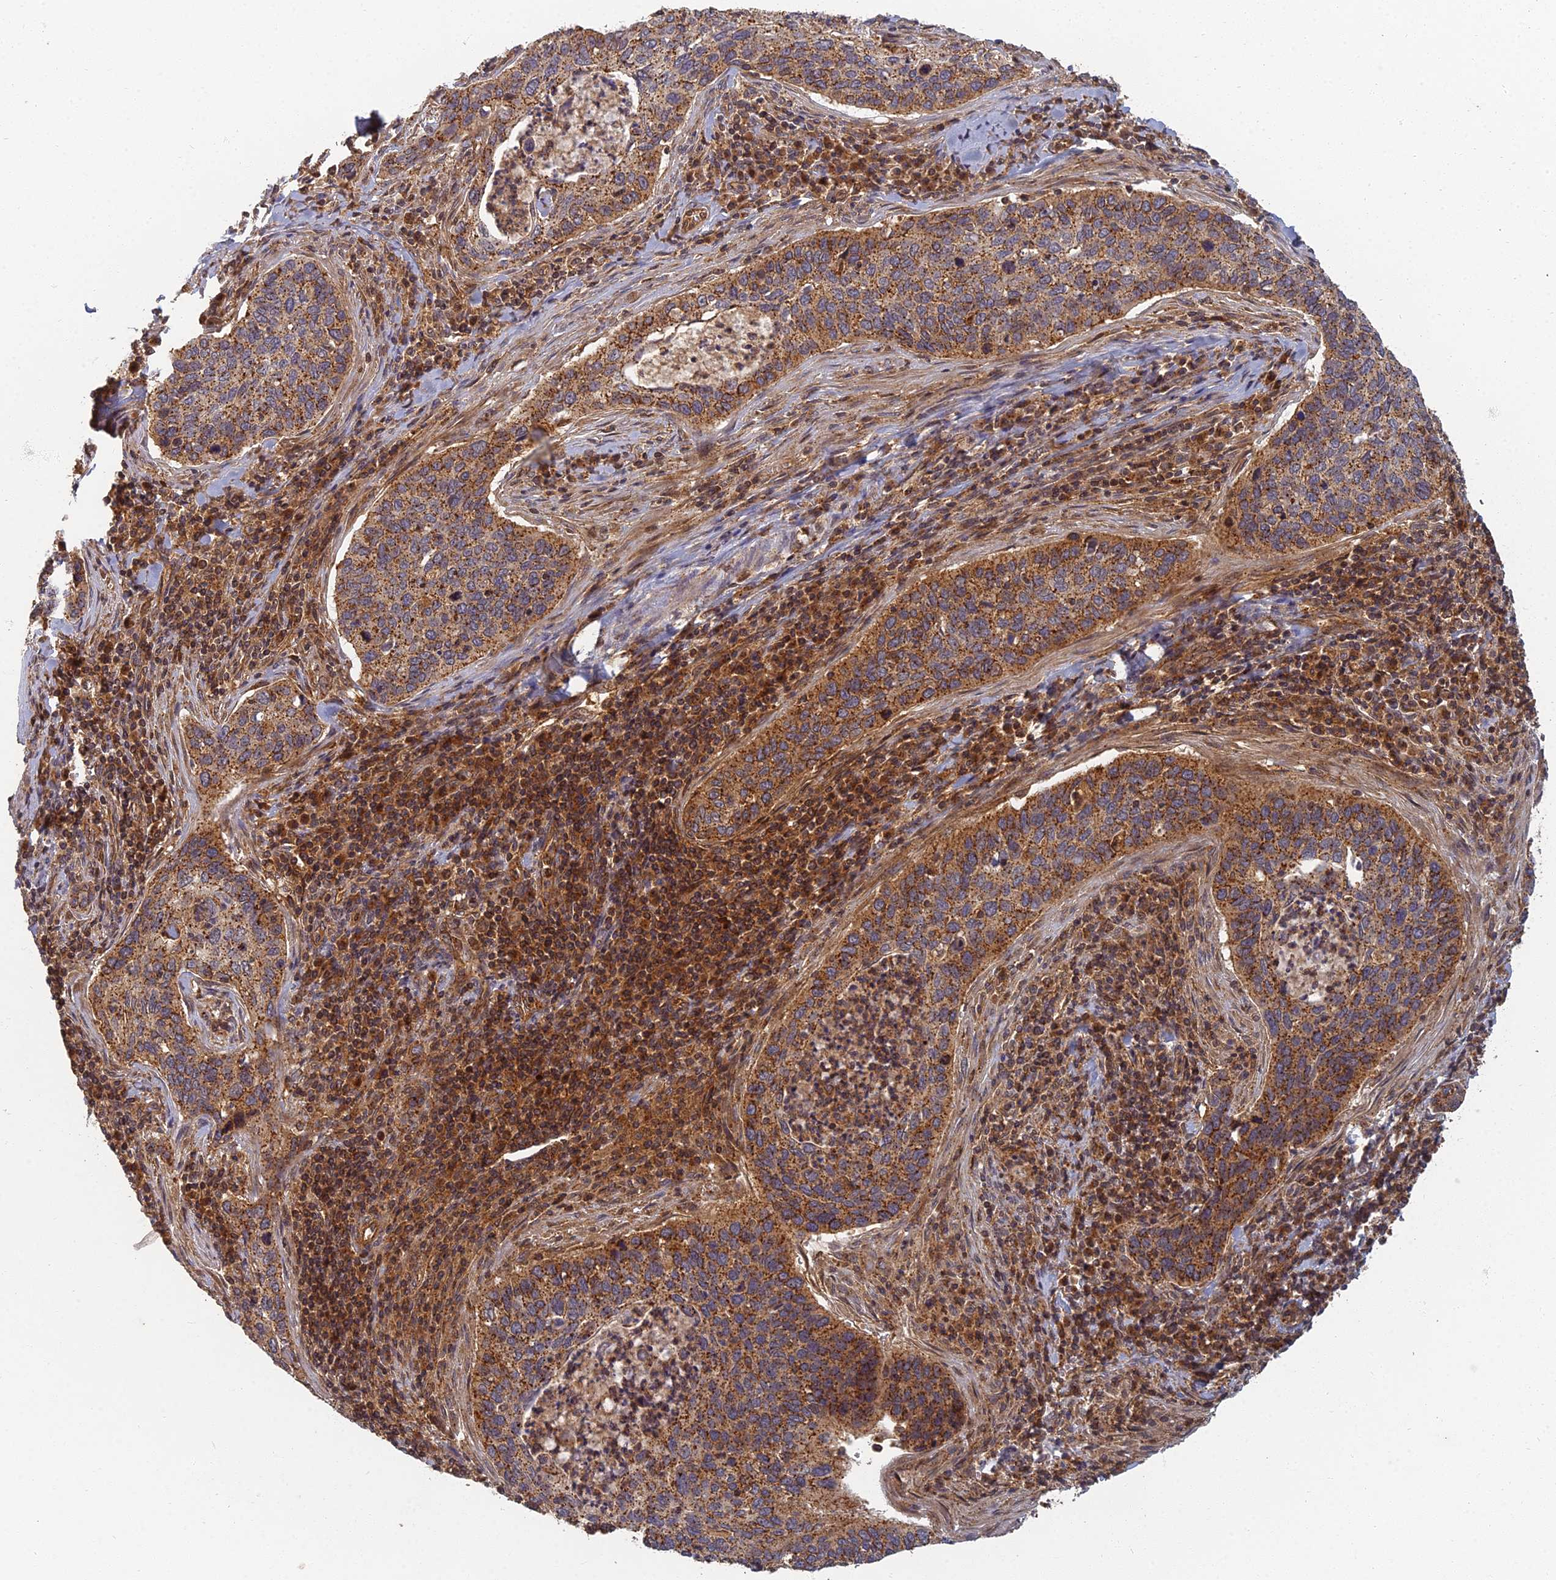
{"staining": {"intensity": "moderate", "quantity": ">75%", "location": "cytoplasmic/membranous"}, "tissue": "cervical cancer", "cell_type": "Tumor cells", "image_type": "cancer", "snomed": [{"axis": "morphology", "description": "Squamous cell carcinoma, NOS"}, {"axis": "topography", "description": "Cervix"}], "caption": "Tumor cells reveal medium levels of moderate cytoplasmic/membranous positivity in about >75% of cells in squamous cell carcinoma (cervical). The protein of interest is stained brown, and the nuclei are stained in blue (DAB IHC with brightfield microscopy, high magnification).", "gene": "INO80D", "patient": {"sex": "female", "age": 53}}